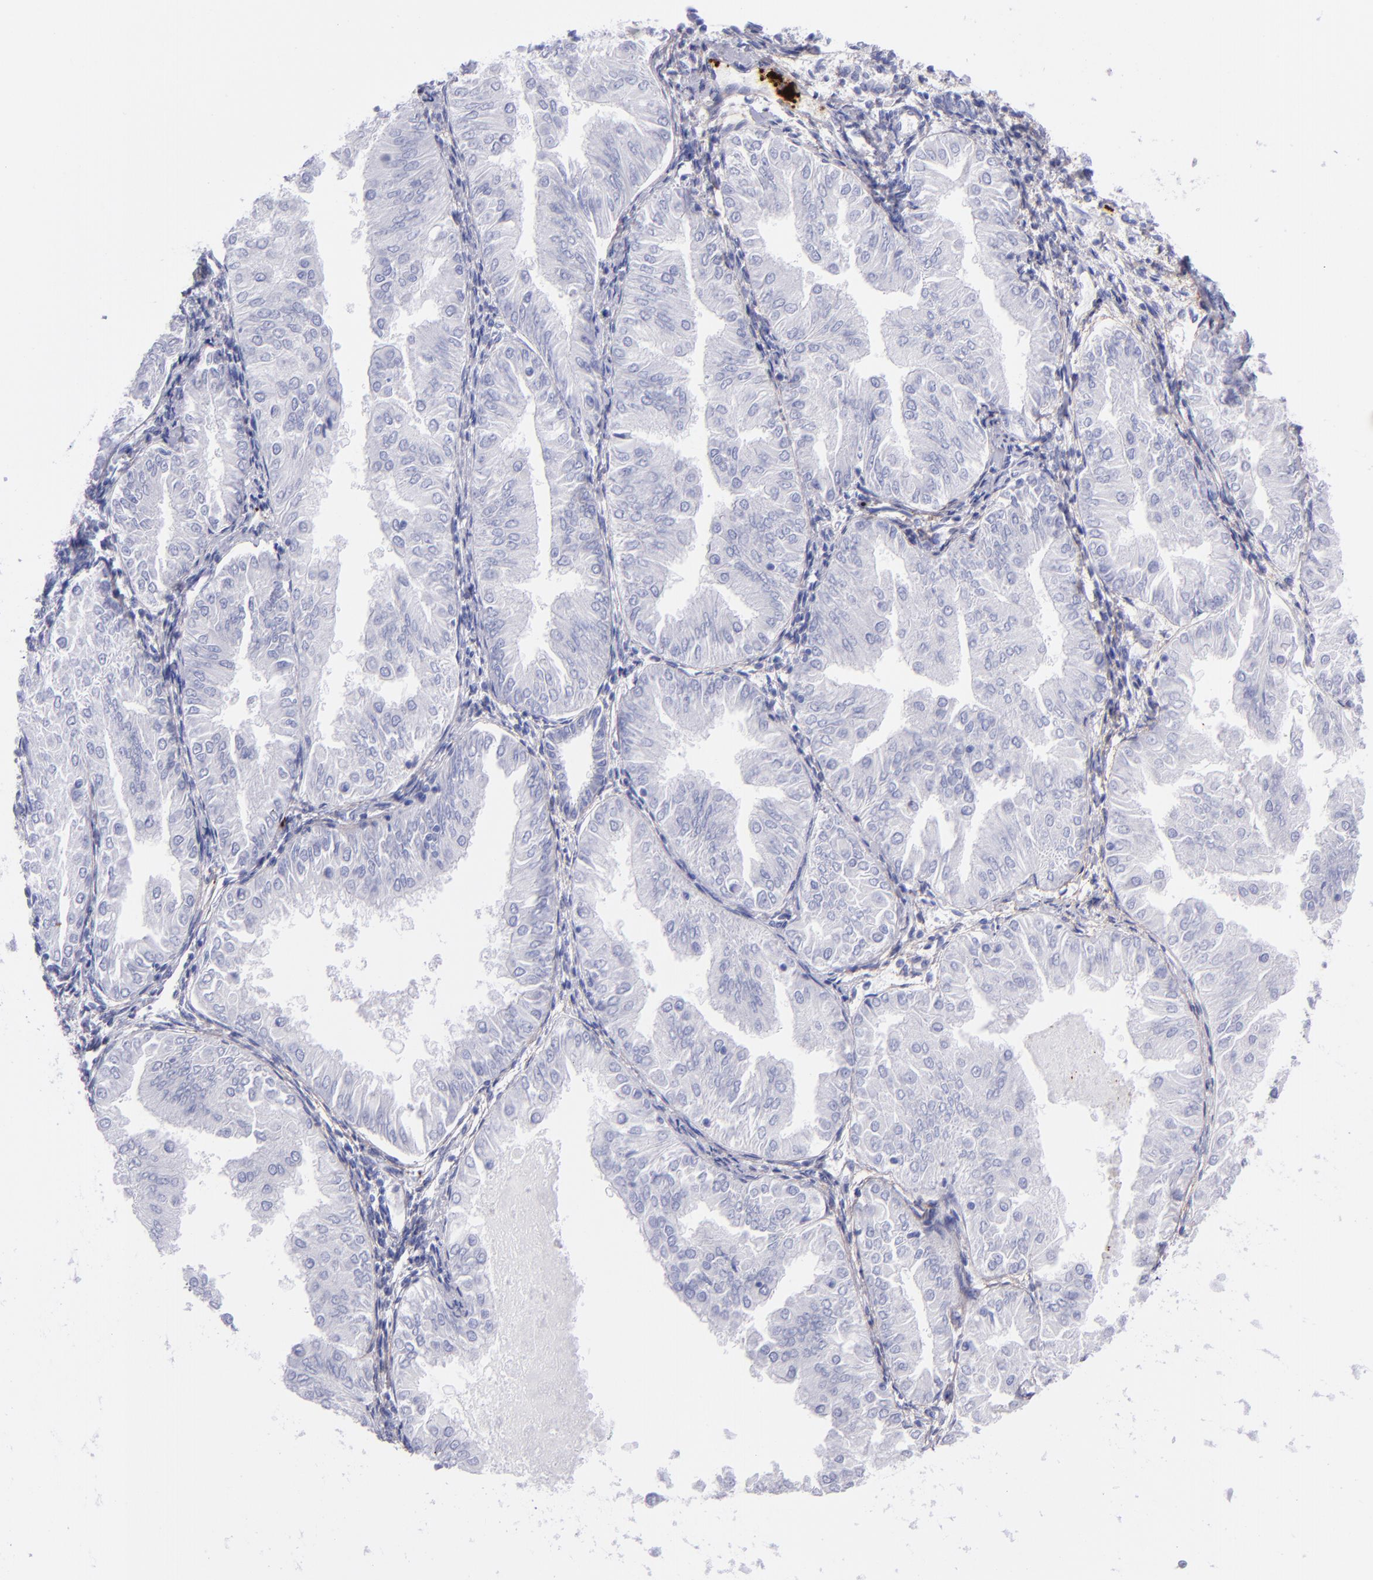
{"staining": {"intensity": "negative", "quantity": "none", "location": "none"}, "tissue": "endometrial cancer", "cell_type": "Tumor cells", "image_type": "cancer", "snomed": [{"axis": "morphology", "description": "Adenocarcinoma, NOS"}, {"axis": "topography", "description": "Endometrium"}], "caption": "Immunohistochemical staining of human endometrial cancer (adenocarcinoma) shows no significant expression in tumor cells.", "gene": "EFCAB13", "patient": {"sex": "female", "age": 53}}